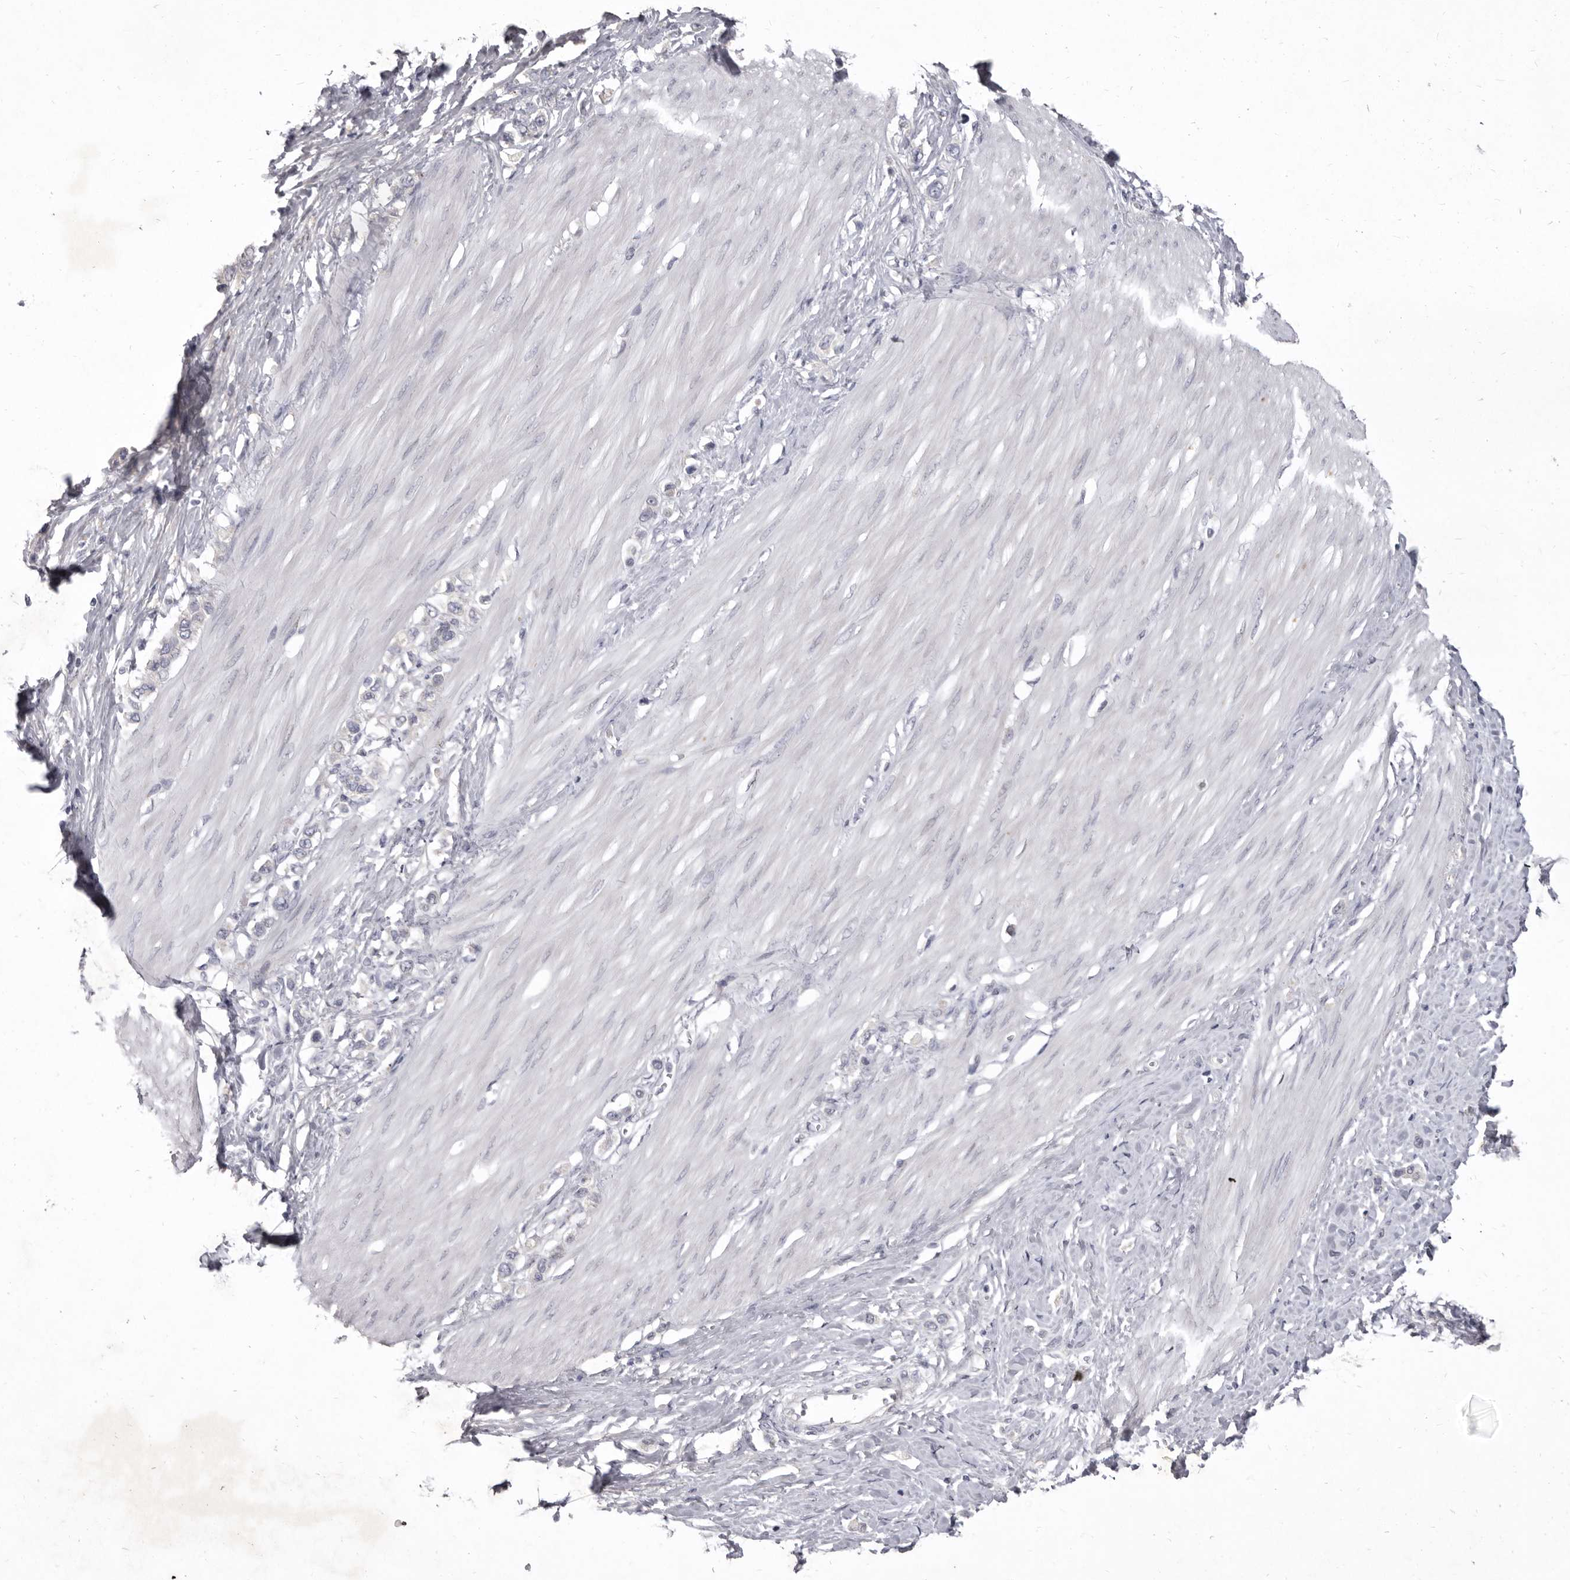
{"staining": {"intensity": "negative", "quantity": "none", "location": "none"}, "tissue": "stomach cancer", "cell_type": "Tumor cells", "image_type": "cancer", "snomed": [{"axis": "morphology", "description": "Adenocarcinoma, NOS"}, {"axis": "topography", "description": "Stomach"}], "caption": "Human stomach adenocarcinoma stained for a protein using IHC demonstrates no expression in tumor cells.", "gene": "P2RX6", "patient": {"sex": "female", "age": 65}}